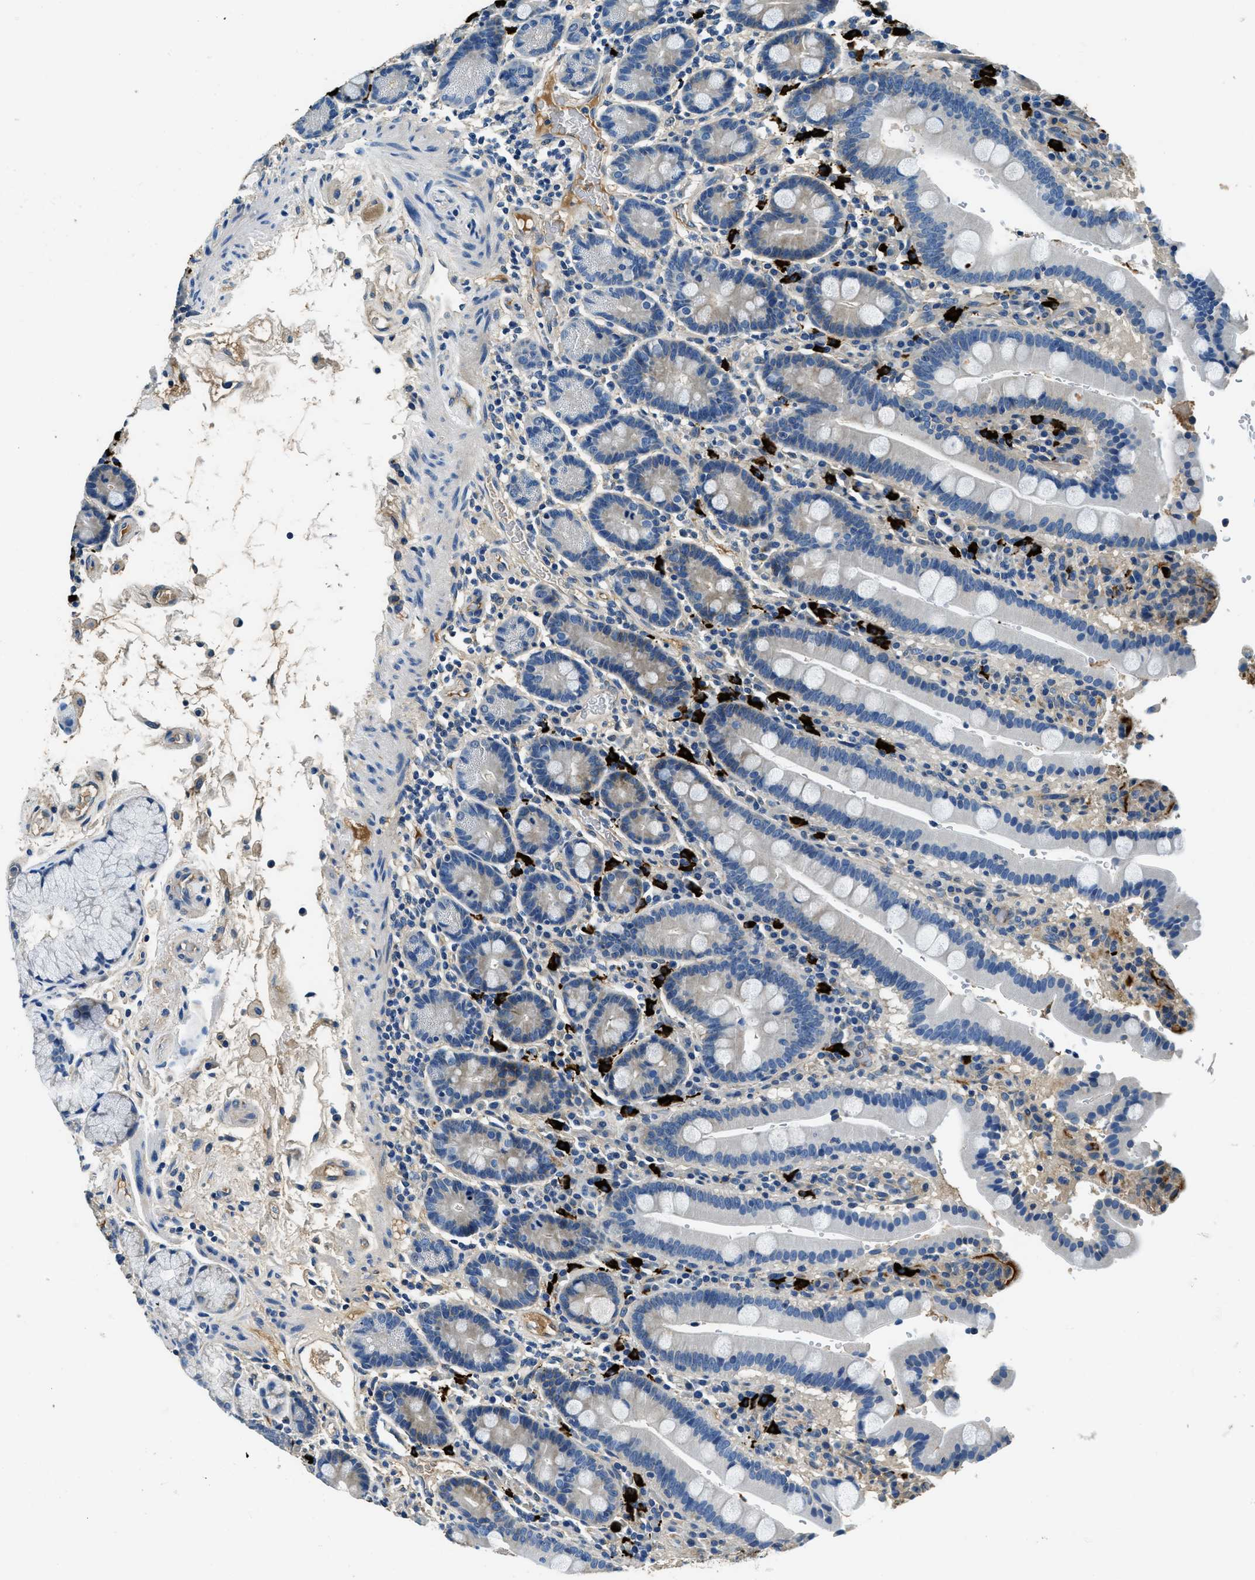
{"staining": {"intensity": "negative", "quantity": "none", "location": "none"}, "tissue": "duodenum", "cell_type": "Glandular cells", "image_type": "normal", "snomed": [{"axis": "morphology", "description": "Normal tissue, NOS"}, {"axis": "topography", "description": "Small intestine, NOS"}], "caption": "IHC of normal human duodenum displays no expression in glandular cells. (IHC, brightfield microscopy, high magnification).", "gene": "TMEM186", "patient": {"sex": "female", "age": 71}}